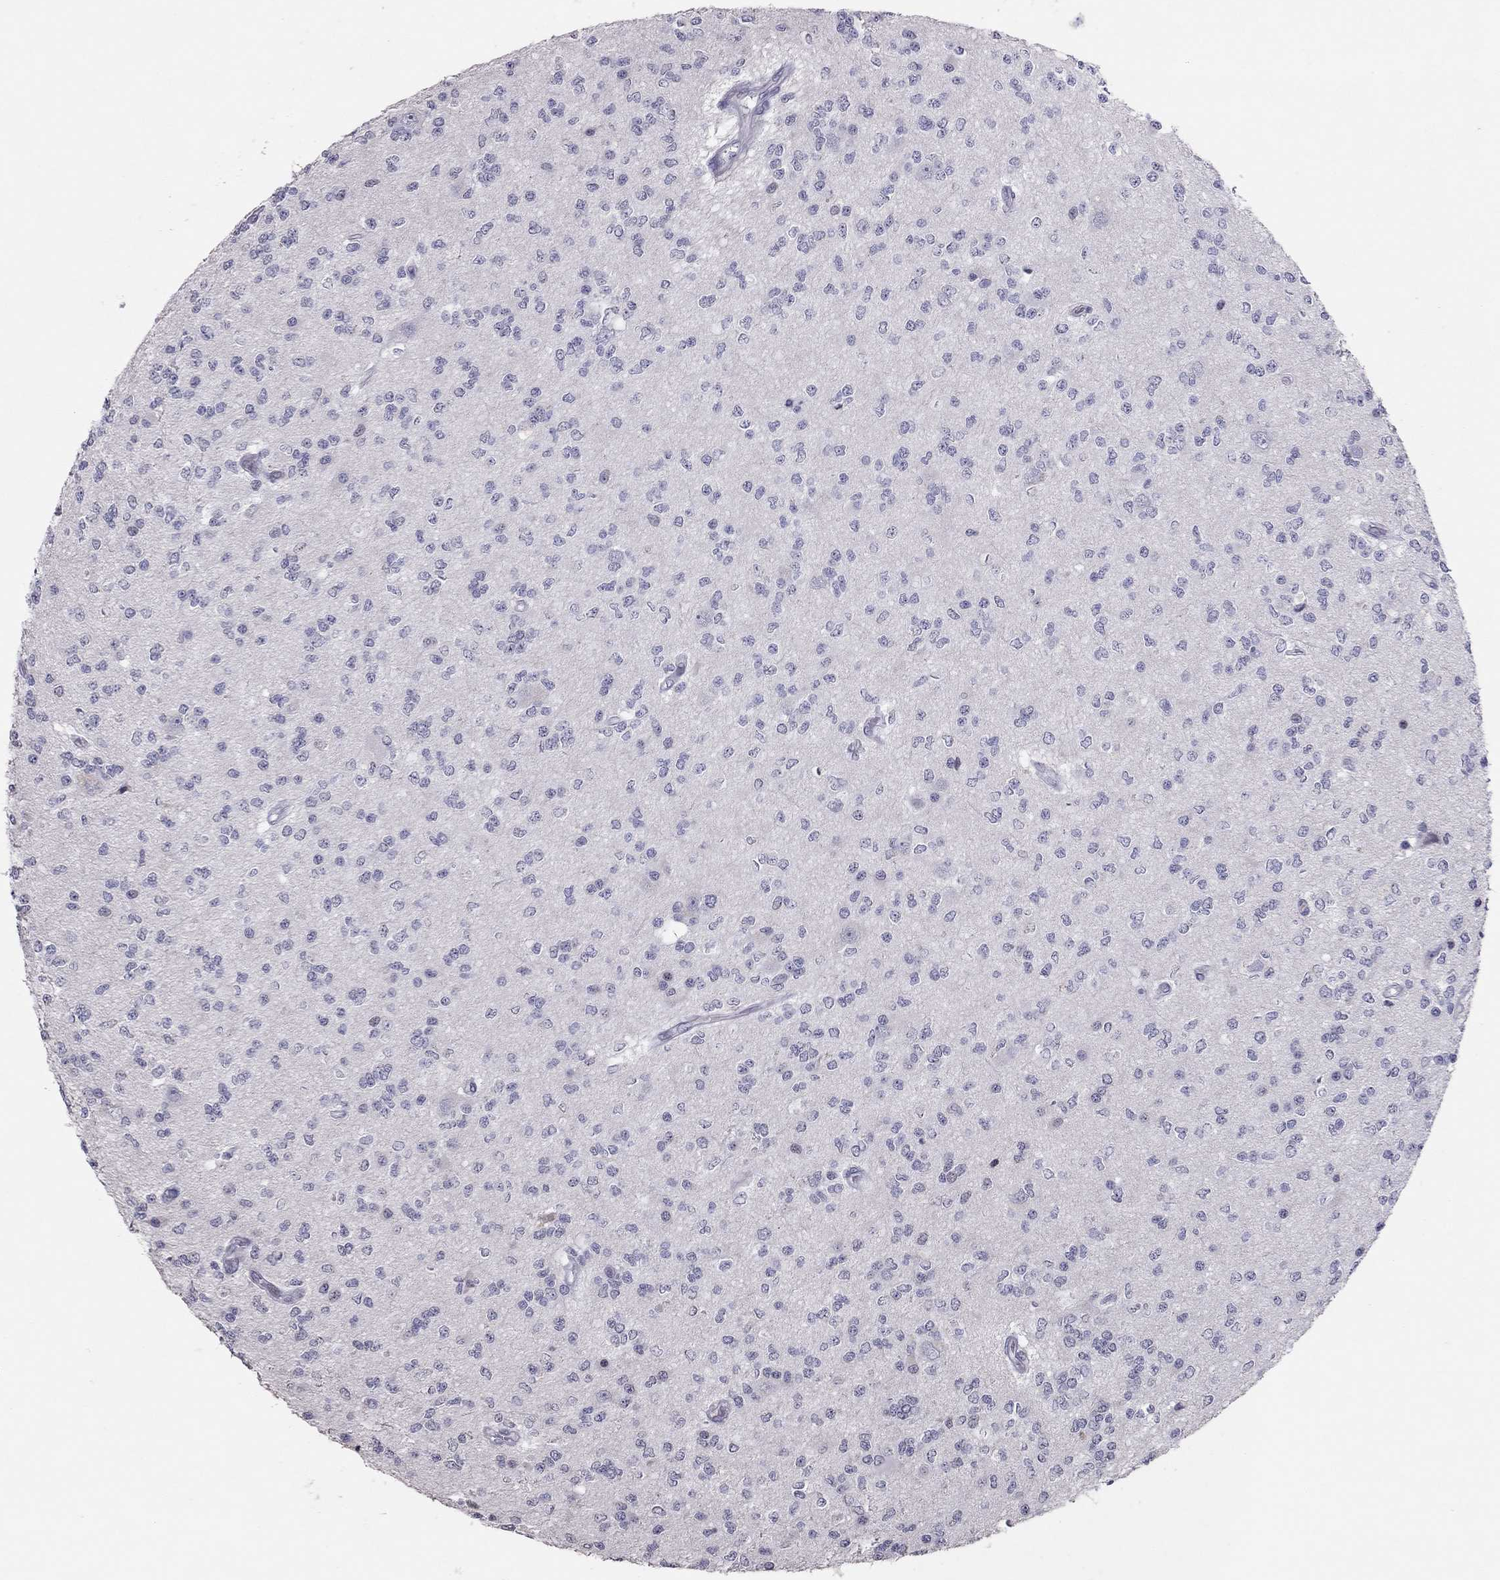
{"staining": {"intensity": "negative", "quantity": "none", "location": "none"}, "tissue": "glioma", "cell_type": "Tumor cells", "image_type": "cancer", "snomed": [{"axis": "morphology", "description": "Glioma, malignant, Low grade"}, {"axis": "topography", "description": "Brain"}], "caption": "This is an immunohistochemistry (IHC) photomicrograph of malignant glioma (low-grade). There is no staining in tumor cells.", "gene": "TSHB", "patient": {"sex": "male", "age": 67}}